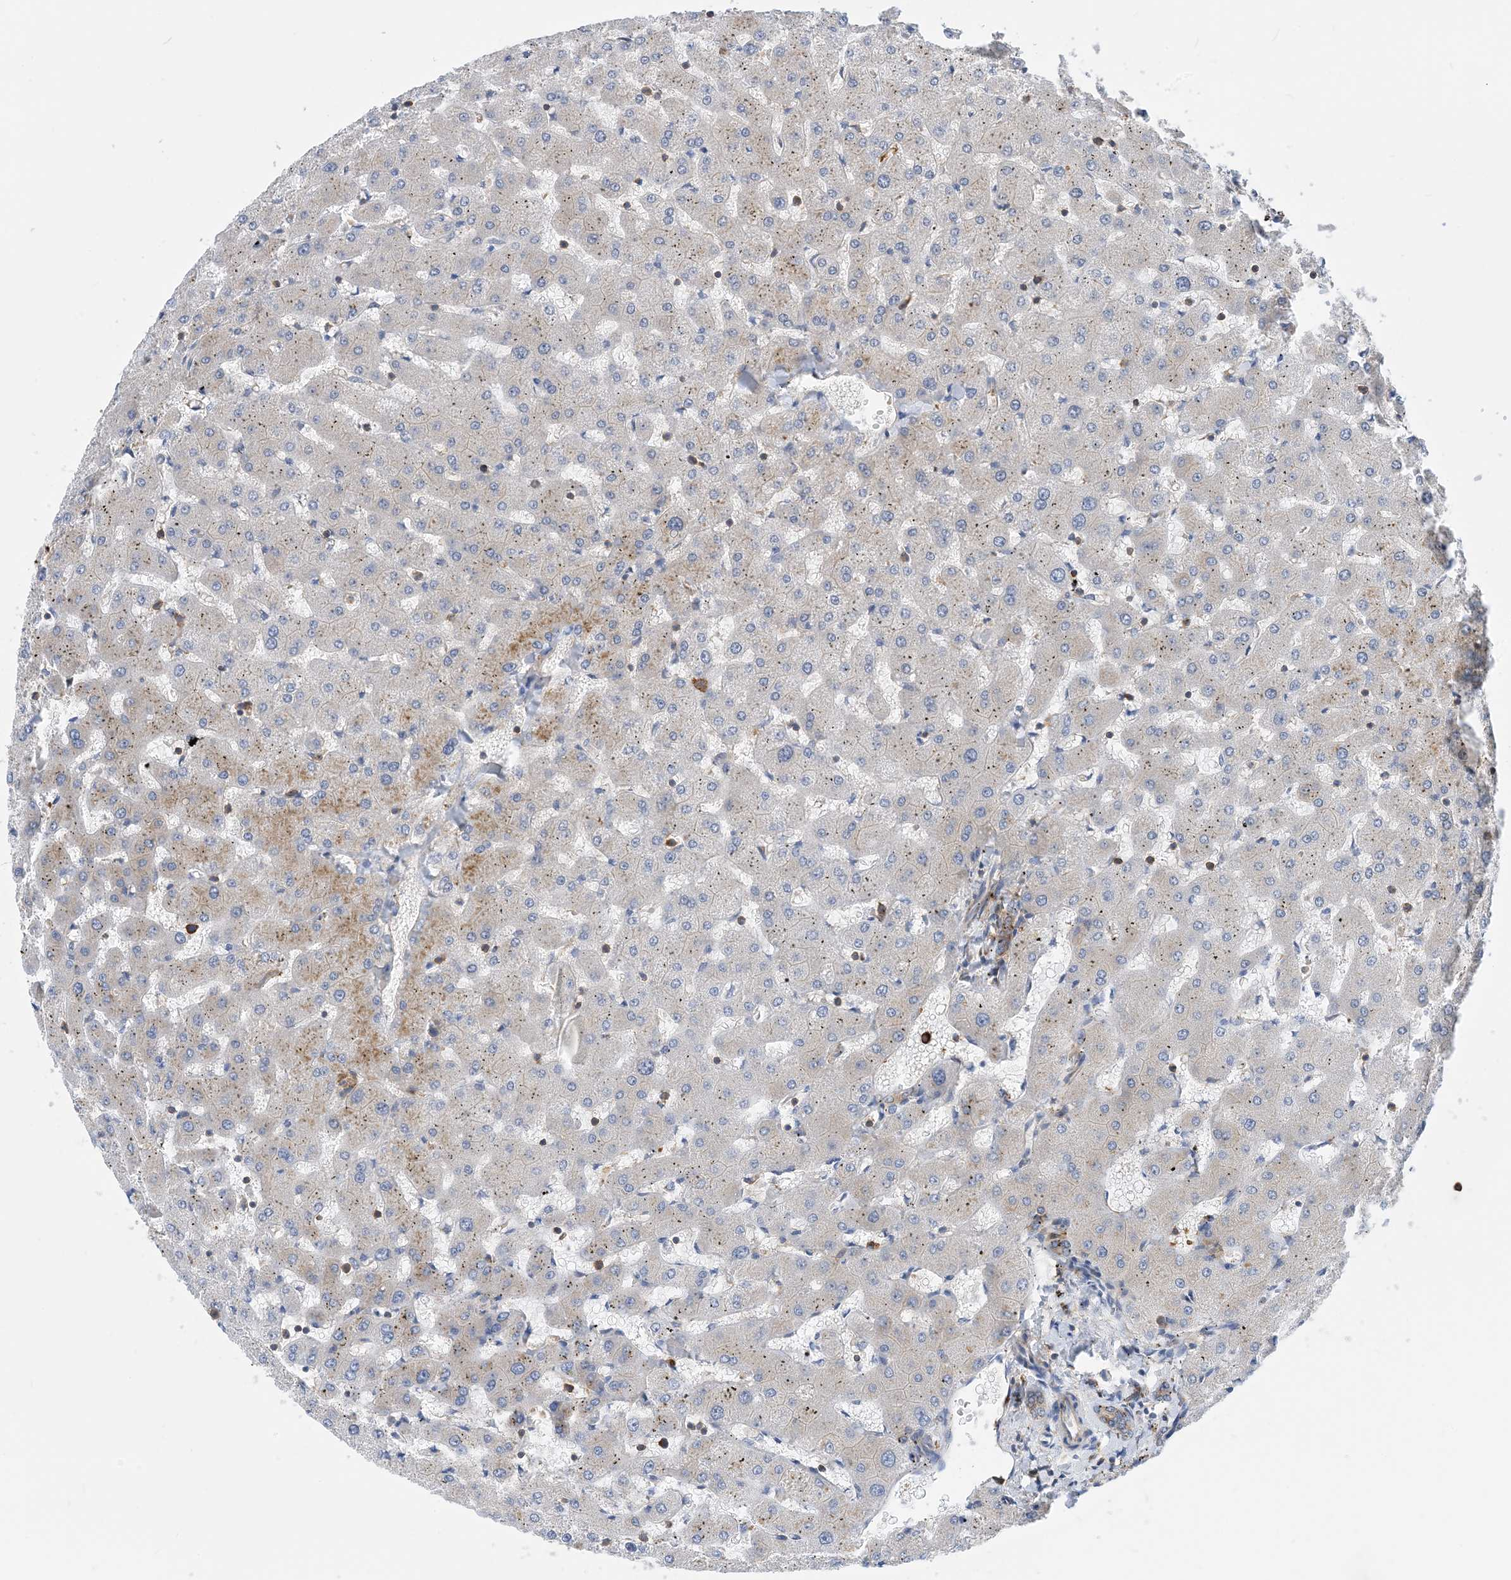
{"staining": {"intensity": "weak", "quantity": "25%-75%", "location": "cytoplasmic/membranous"}, "tissue": "liver", "cell_type": "Cholangiocytes", "image_type": "normal", "snomed": [{"axis": "morphology", "description": "Normal tissue, NOS"}, {"axis": "topography", "description": "Liver"}], "caption": "Cholangiocytes reveal low levels of weak cytoplasmic/membranous staining in approximately 25%-75% of cells in unremarkable human liver.", "gene": "DYNC1LI1", "patient": {"sex": "female", "age": 63}}